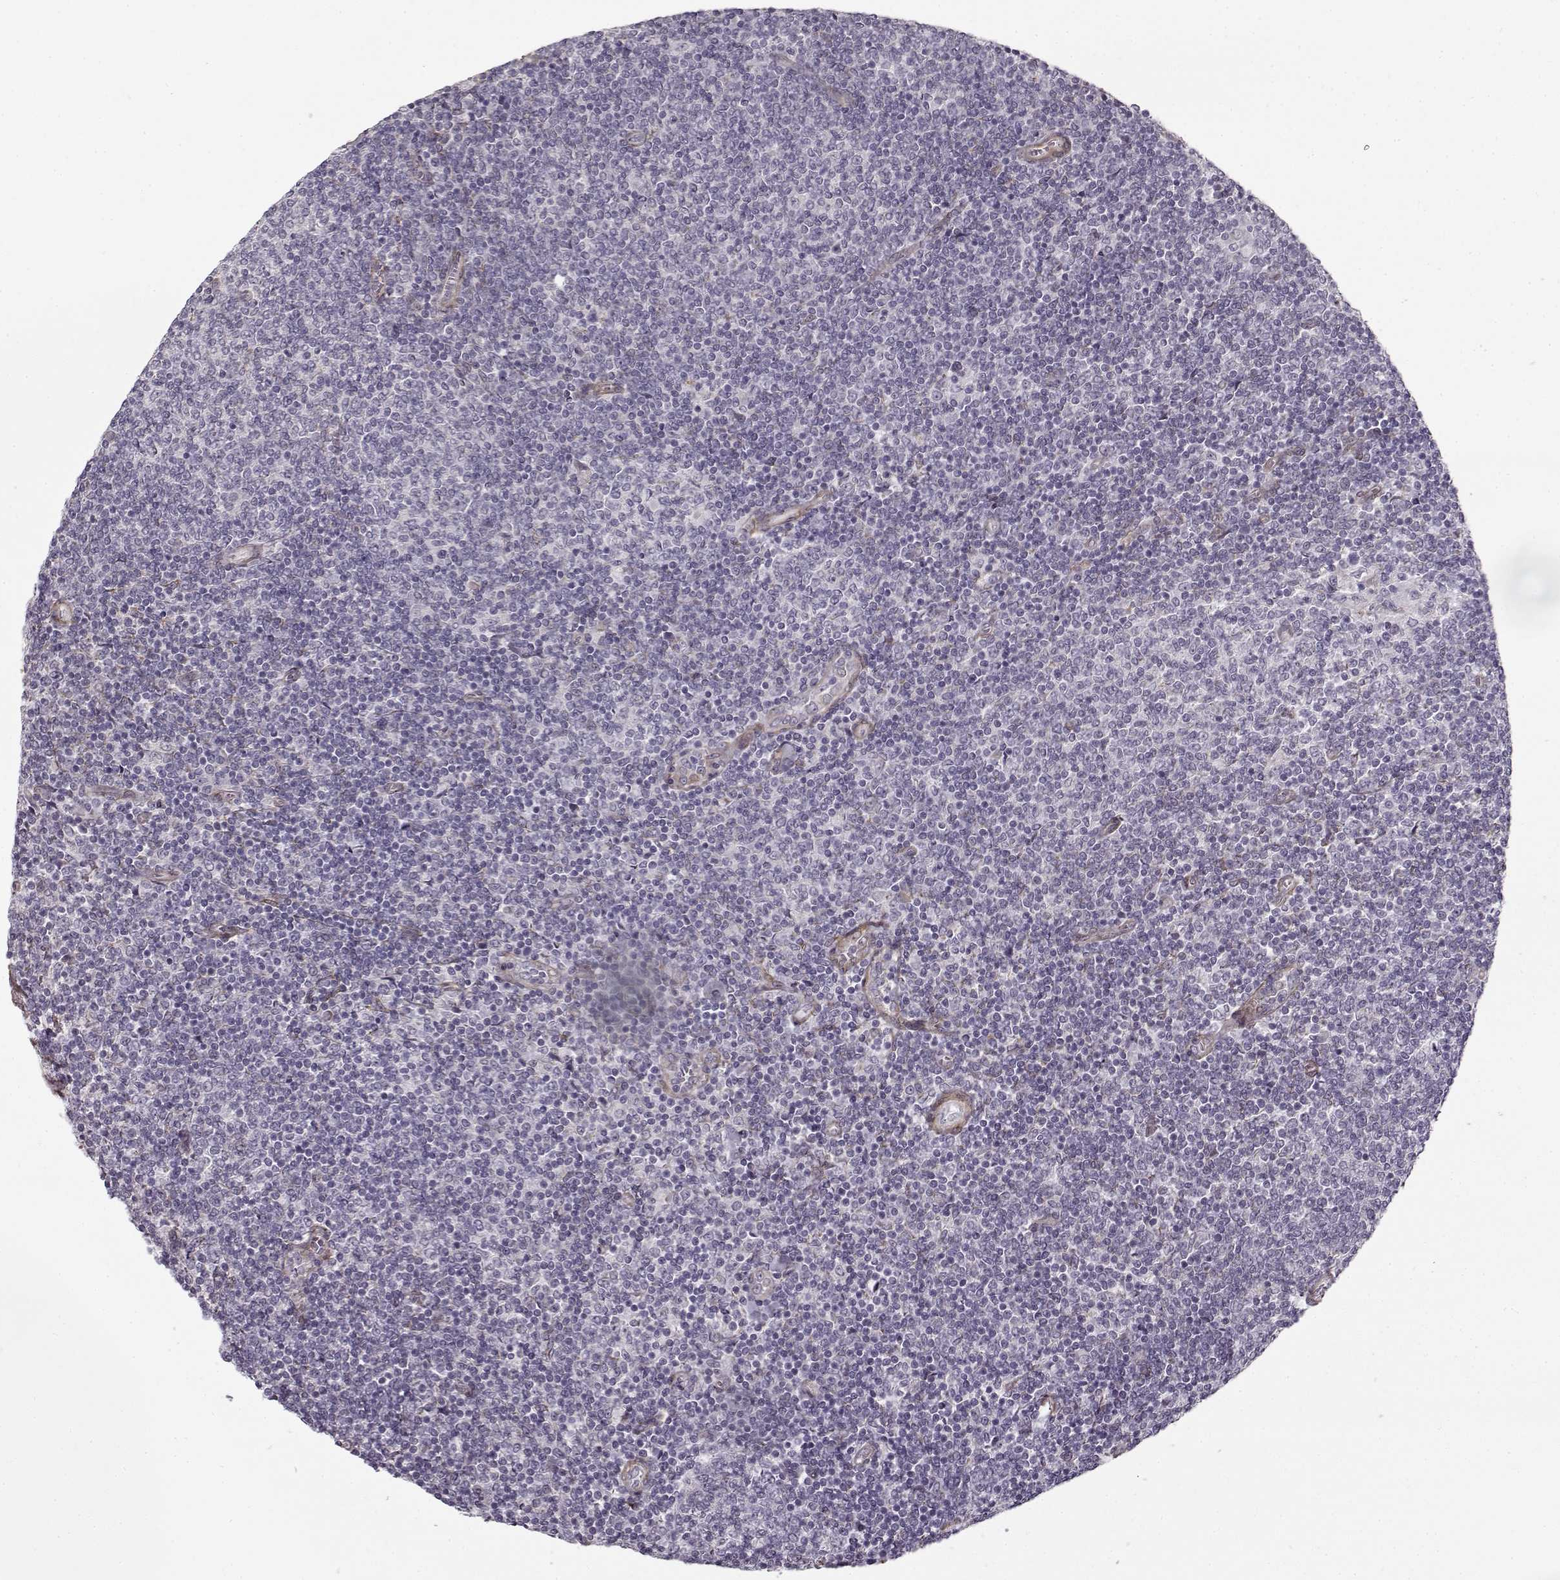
{"staining": {"intensity": "negative", "quantity": "none", "location": "none"}, "tissue": "lymphoma", "cell_type": "Tumor cells", "image_type": "cancer", "snomed": [{"axis": "morphology", "description": "Malignant lymphoma, non-Hodgkin's type, Low grade"}, {"axis": "topography", "description": "Lymph node"}], "caption": "Immunohistochemical staining of human malignant lymphoma, non-Hodgkin's type (low-grade) shows no significant expression in tumor cells.", "gene": "LAMB2", "patient": {"sex": "male", "age": 52}}